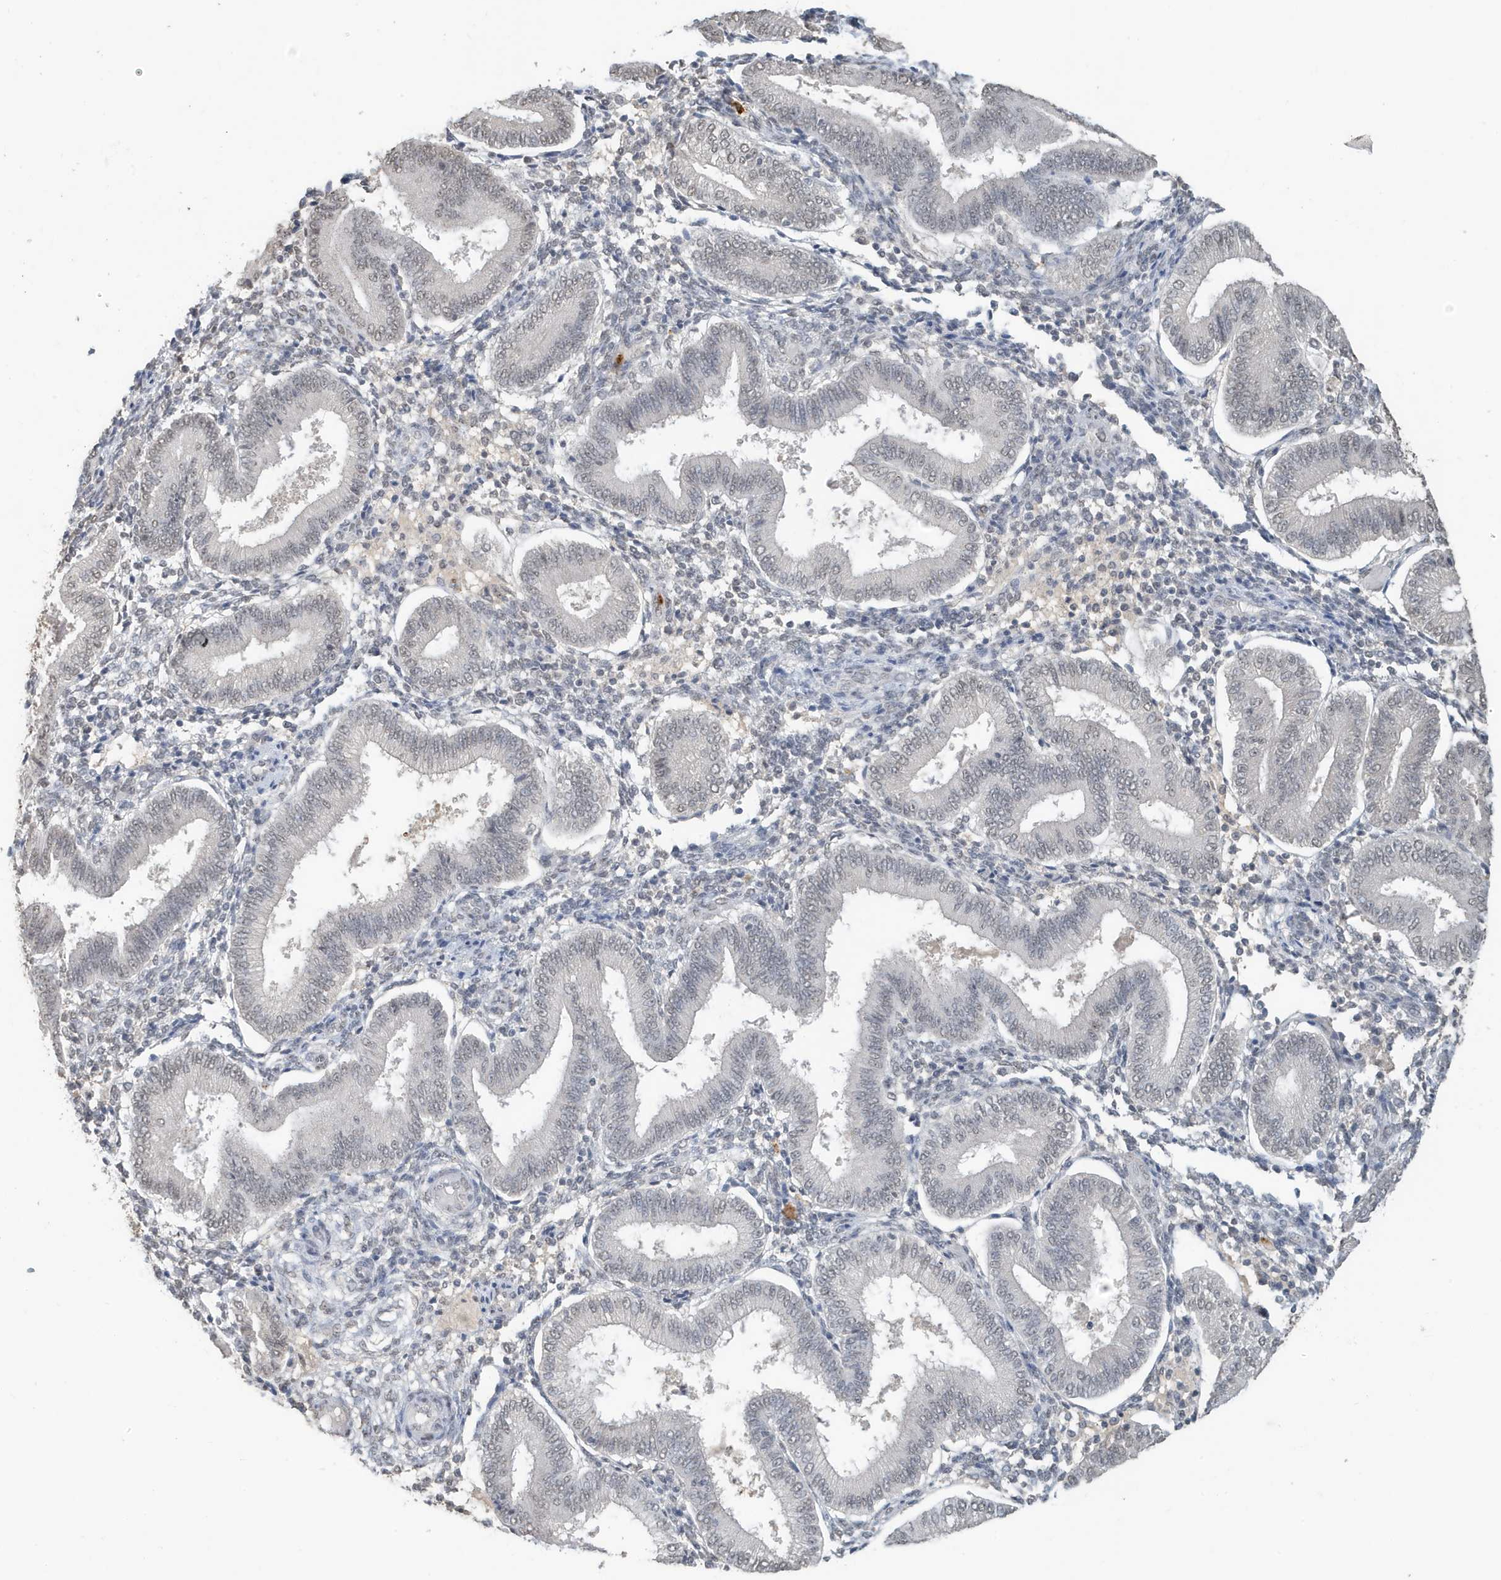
{"staining": {"intensity": "negative", "quantity": "none", "location": "none"}, "tissue": "endometrium", "cell_type": "Cells in endometrial stroma", "image_type": "normal", "snomed": [{"axis": "morphology", "description": "Normal tissue, NOS"}, {"axis": "topography", "description": "Endometrium"}], "caption": "A histopathology image of endometrium stained for a protein shows no brown staining in cells in endometrial stroma.", "gene": "DEFA1", "patient": {"sex": "female", "age": 39}}